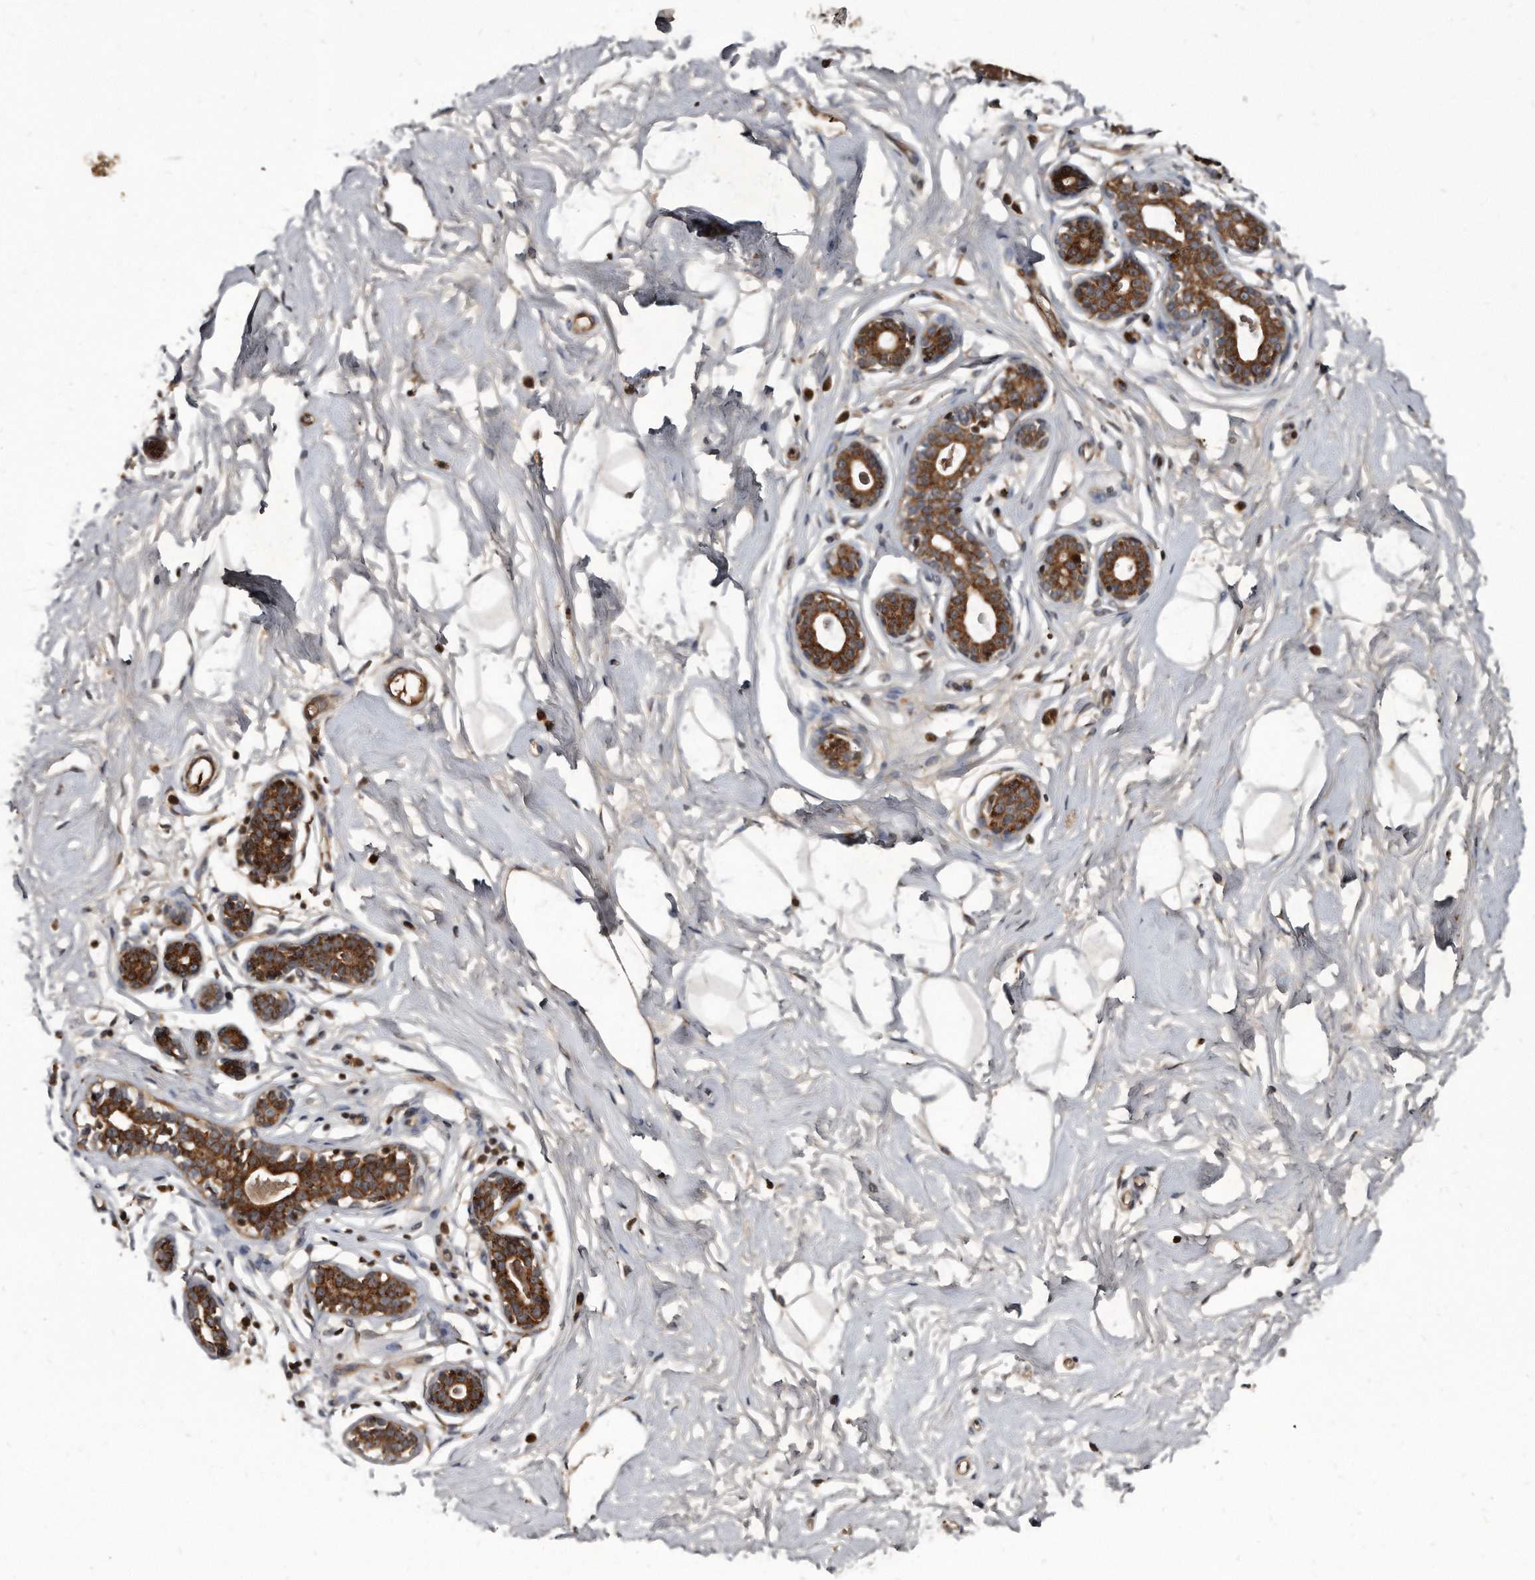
{"staining": {"intensity": "moderate", "quantity": ">75%", "location": "cytoplasmic/membranous"}, "tissue": "breast", "cell_type": "Adipocytes", "image_type": "normal", "snomed": [{"axis": "morphology", "description": "Normal tissue, NOS"}, {"axis": "morphology", "description": "Adenoma, NOS"}, {"axis": "topography", "description": "Breast"}], "caption": "Protein staining displays moderate cytoplasmic/membranous staining in about >75% of adipocytes in normal breast.", "gene": "FAM136A", "patient": {"sex": "female", "age": 23}}